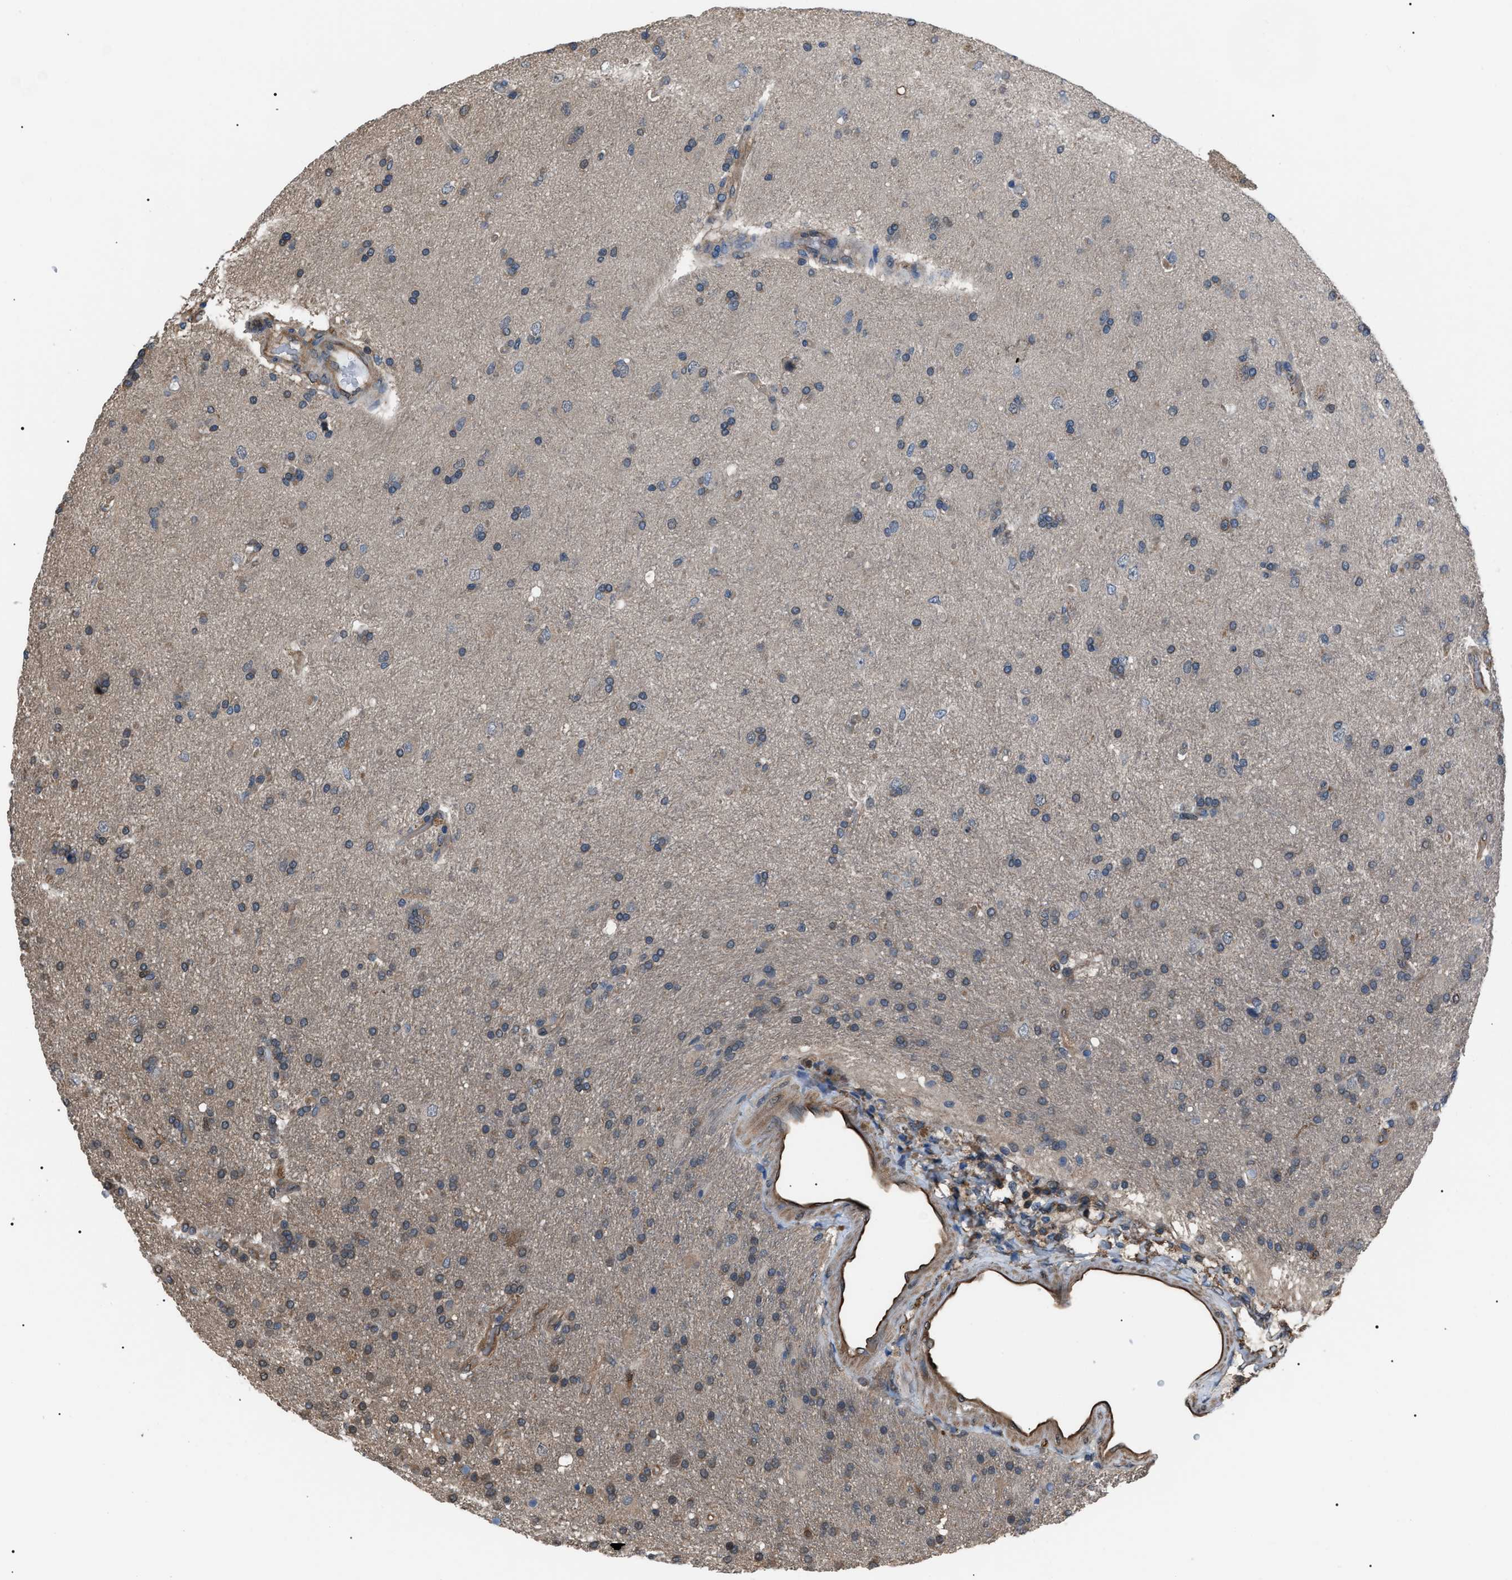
{"staining": {"intensity": "moderate", "quantity": "<25%", "location": "cytoplasmic/membranous,nuclear"}, "tissue": "glioma", "cell_type": "Tumor cells", "image_type": "cancer", "snomed": [{"axis": "morphology", "description": "Glioma, malignant, High grade"}, {"axis": "topography", "description": "Brain"}], "caption": "High-grade glioma (malignant) tissue reveals moderate cytoplasmic/membranous and nuclear expression in approximately <25% of tumor cells, visualized by immunohistochemistry.", "gene": "PDCD5", "patient": {"sex": "male", "age": 72}}